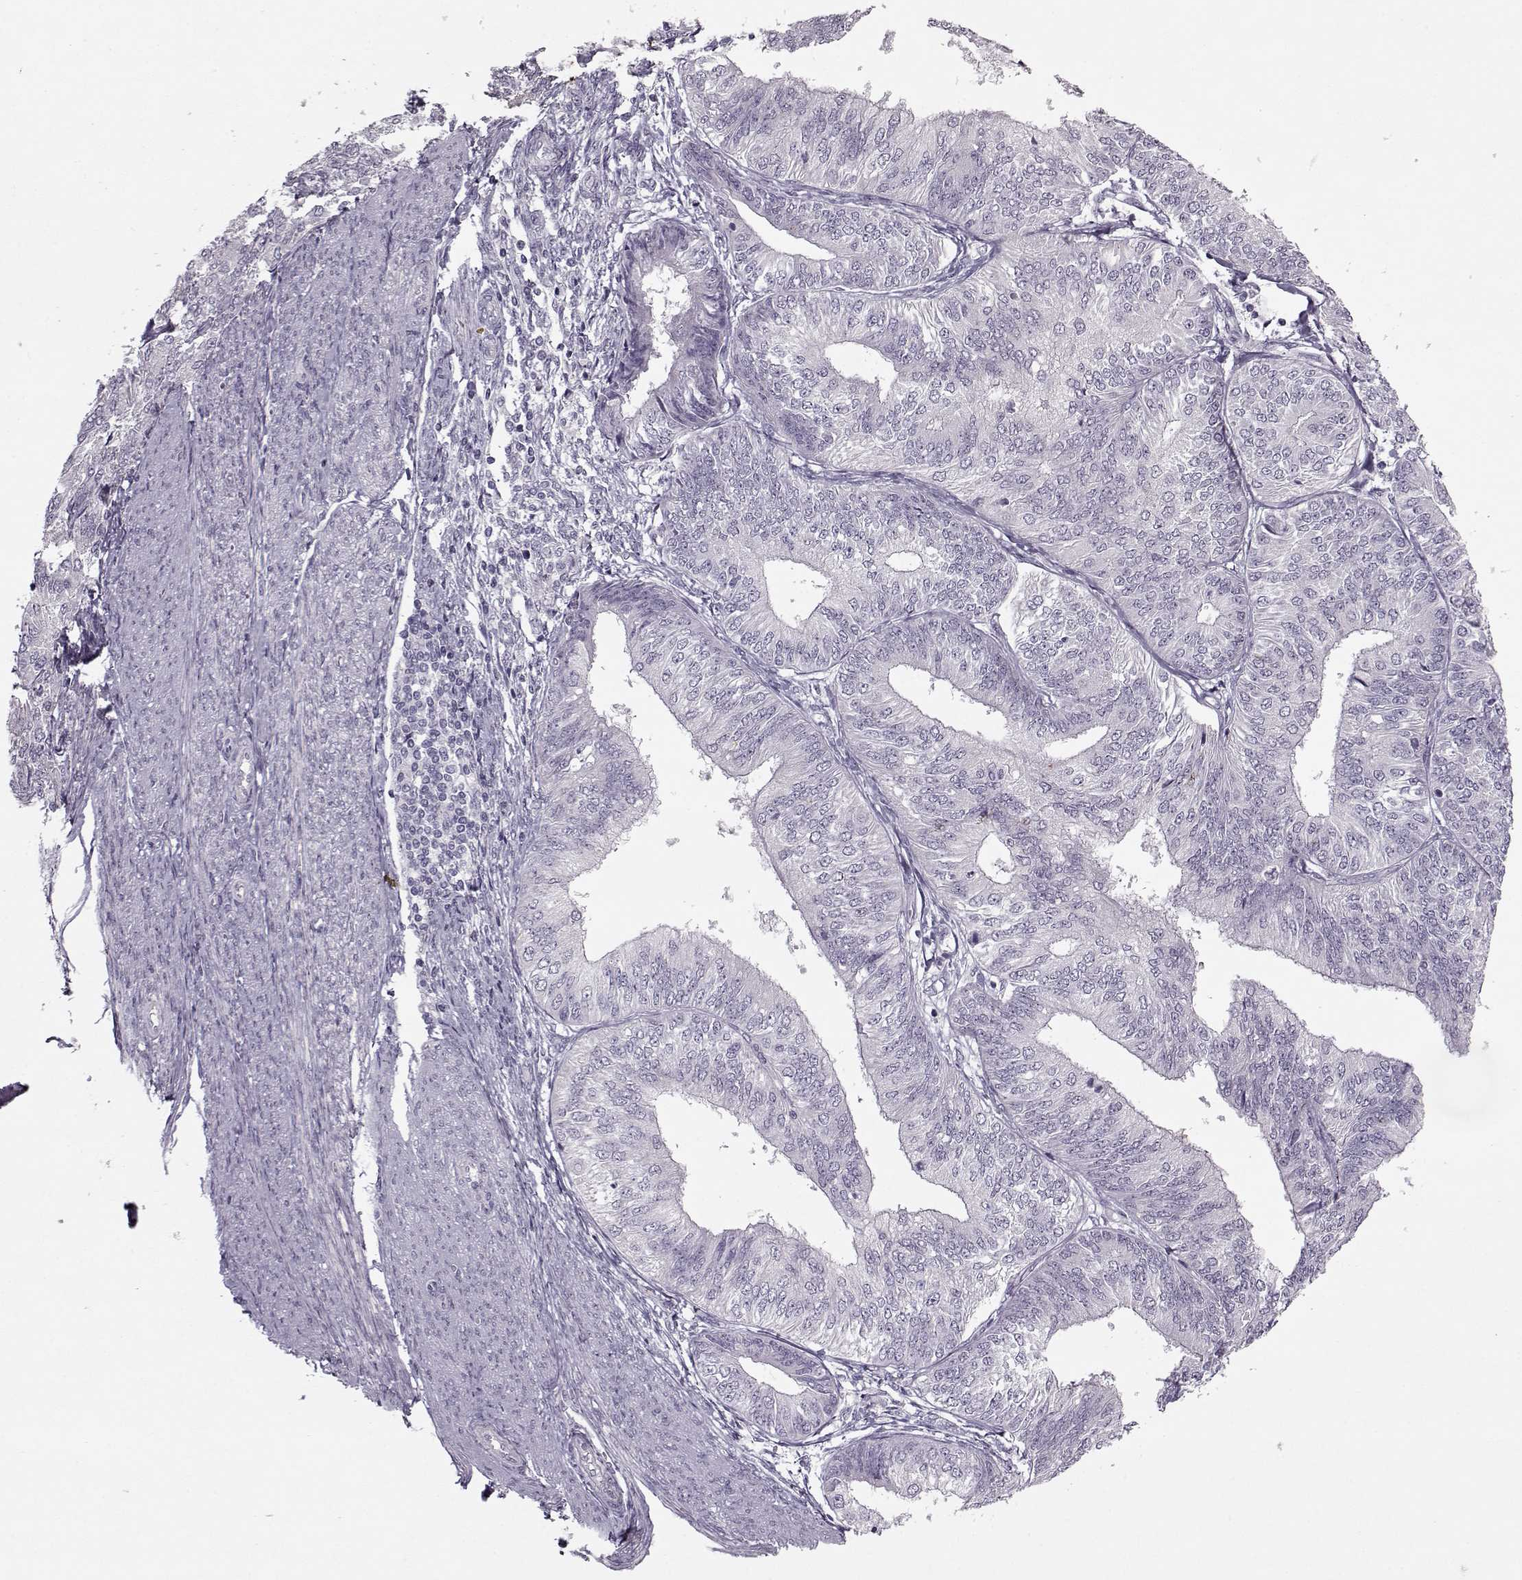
{"staining": {"intensity": "negative", "quantity": "none", "location": "none"}, "tissue": "endometrial cancer", "cell_type": "Tumor cells", "image_type": "cancer", "snomed": [{"axis": "morphology", "description": "Adenocarcinoma, NOS"}, {"axis": "topography", "description": "Endometrium"}], "caption": "IHC of endometrial cancer reveals no expression in tumor cells.", "gene": "KRT9", "patient": {"sex": "female", "age": 58}}